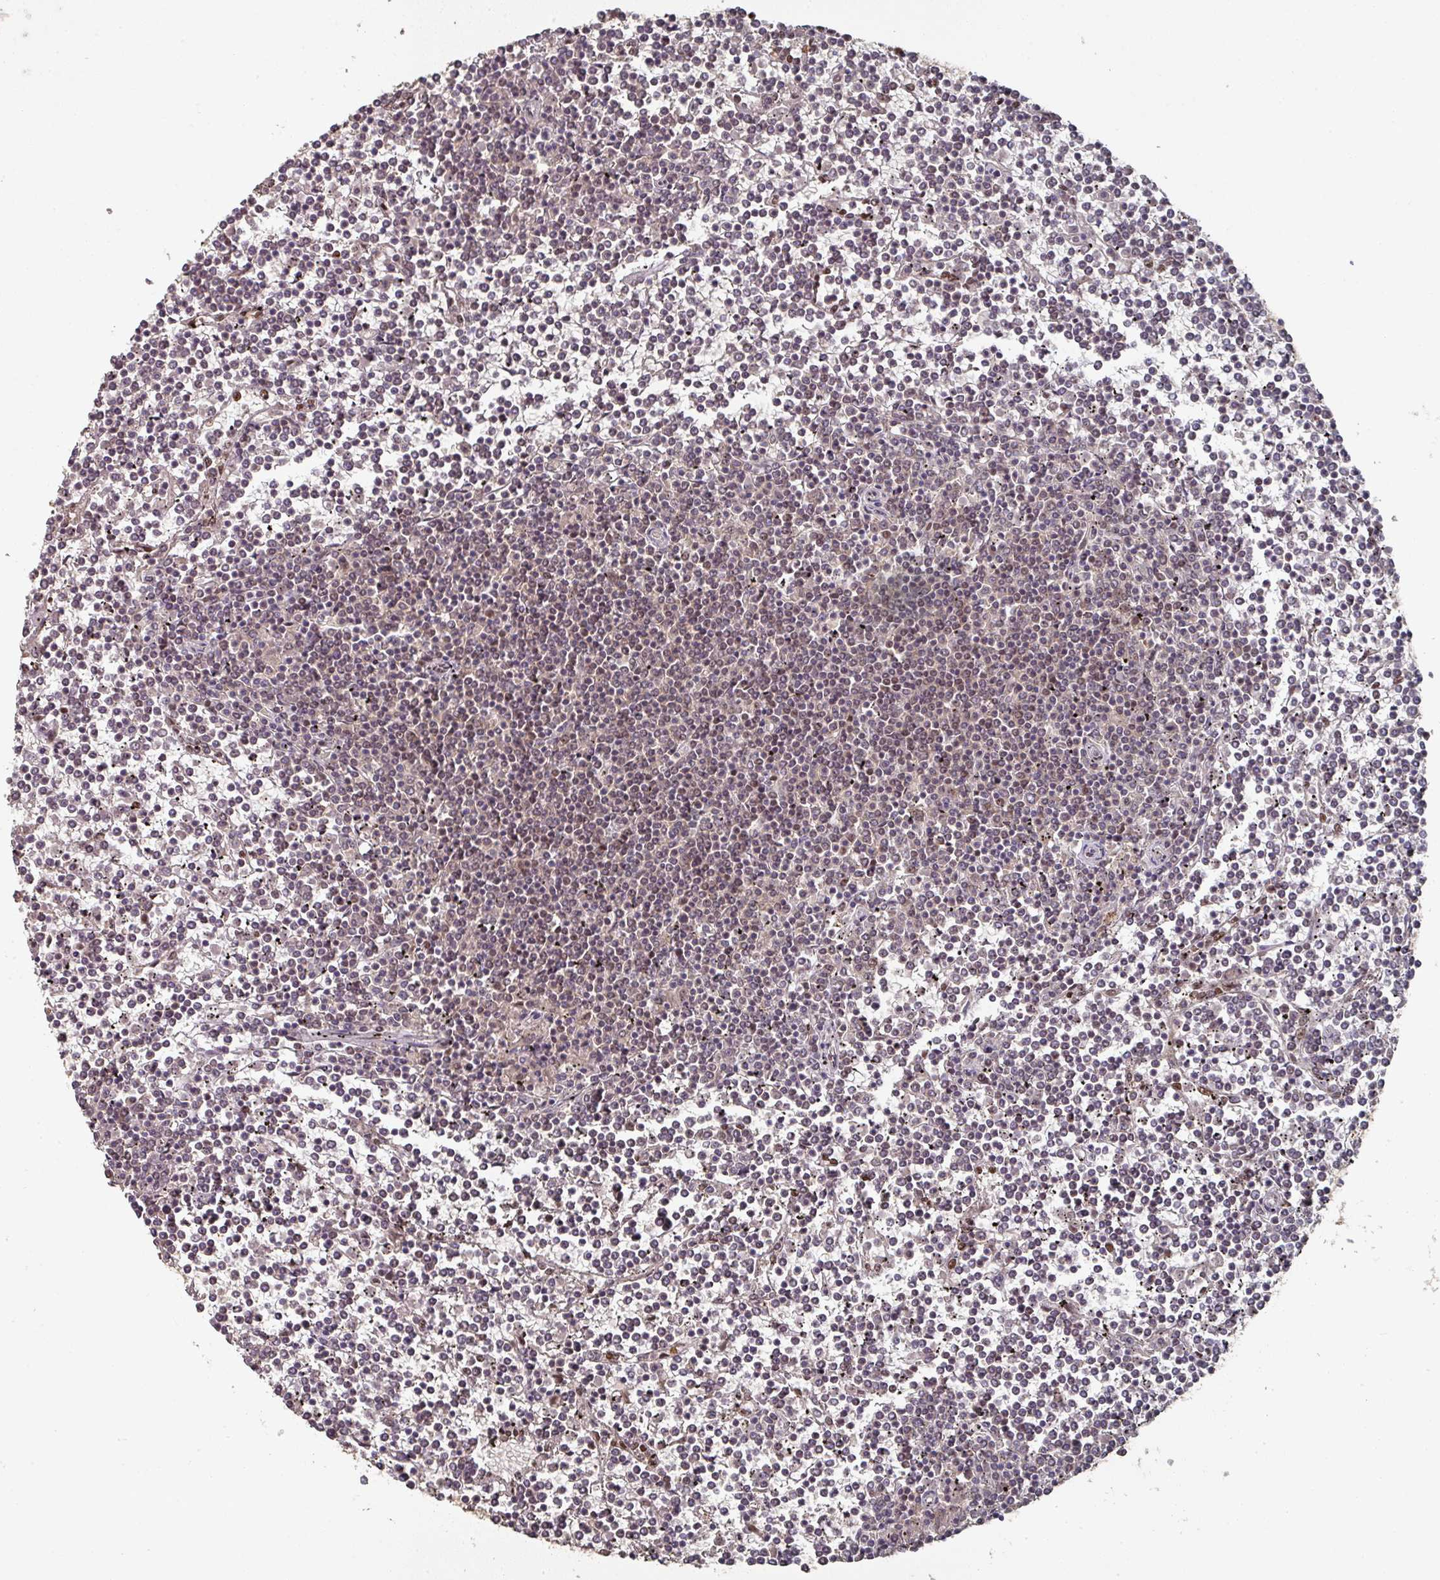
{"staining": {"intensity": "negative", "quantity": "none", "location": "none"}, "tissue": "lymphoma", "cell_type": "Tumor cells", "image_type": "cancer", "snomed": [{"axis": "morphology", "description": "Malignant lymphoma, non-Hodgkin's type, Low grade"}, {"axis": "topography", "description": "Spleen"}], "caption": "This photomicrograph is of malignant lymphoma, non-Hodgkin's type (low-grade) stained with immunohistochemistry (IHC) to label a protein in brown with the nuclei are counter-stained blue. There is no positivity in tumor cells.", "gene": "MEPCE", "patient": {"sex": "female", "age": 19}}